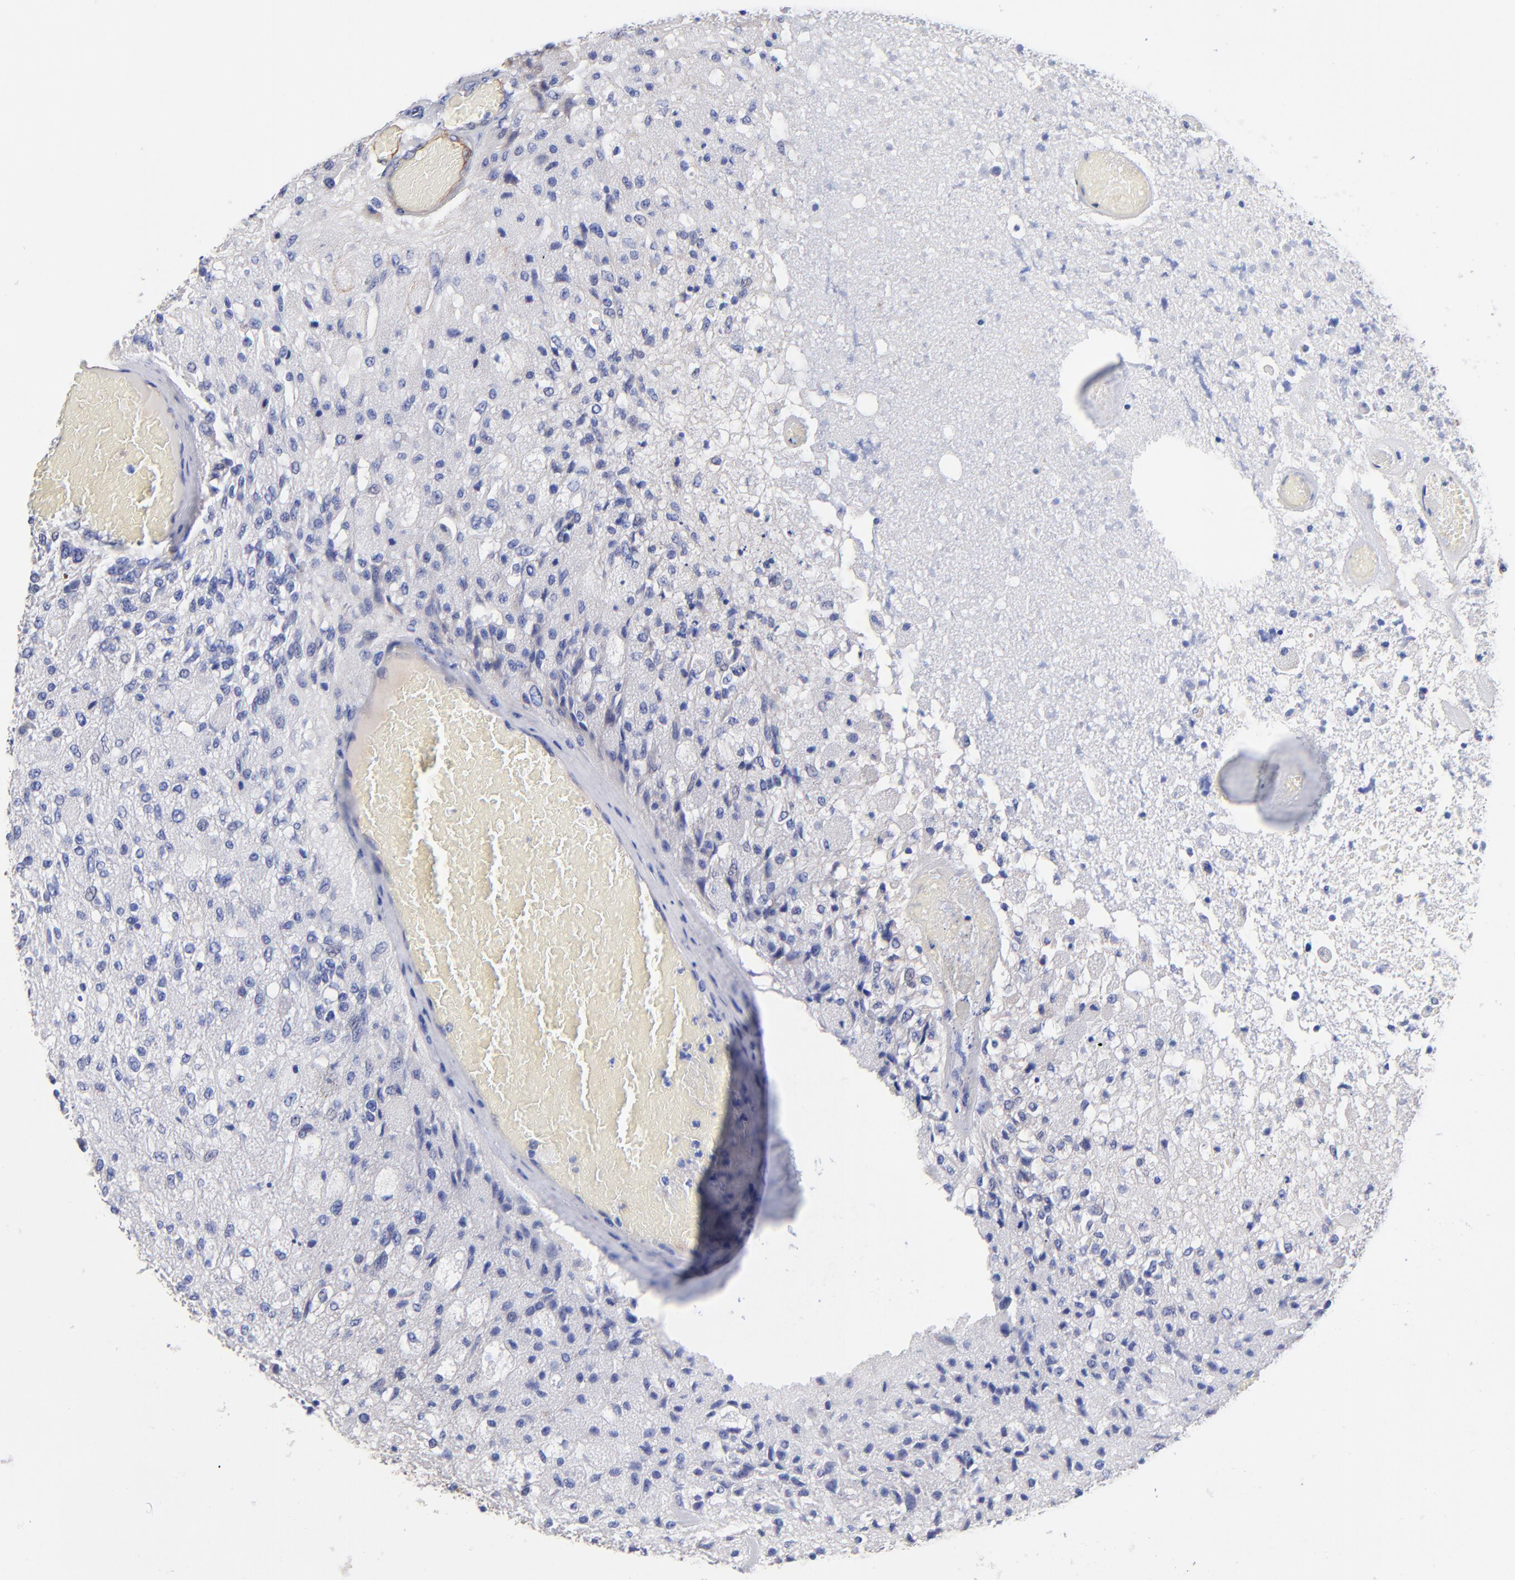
{"staining": {"intensity": "negative", "quantity": "none", "location": "none"}, "tissue": "glioma", "cell_type": "Tumor cells", "image_type": "cancer", "snomed": [{"axis": "morphology", "description": "Normal tissue, NOS"}, {"axis": "morphology", "description": "Glioma, malignant, High grade"}, {"axis": "topography", "description": "Cerebral cortex"}], "caption": "An immunohistochemistry histopathology image of malignant glioma (high-grade) is shown. There is no staining in tumor cells of malignant glioma (high-grade).", "gene": "SLC44A2", "patient": {"sex": "male", "age": 77}}